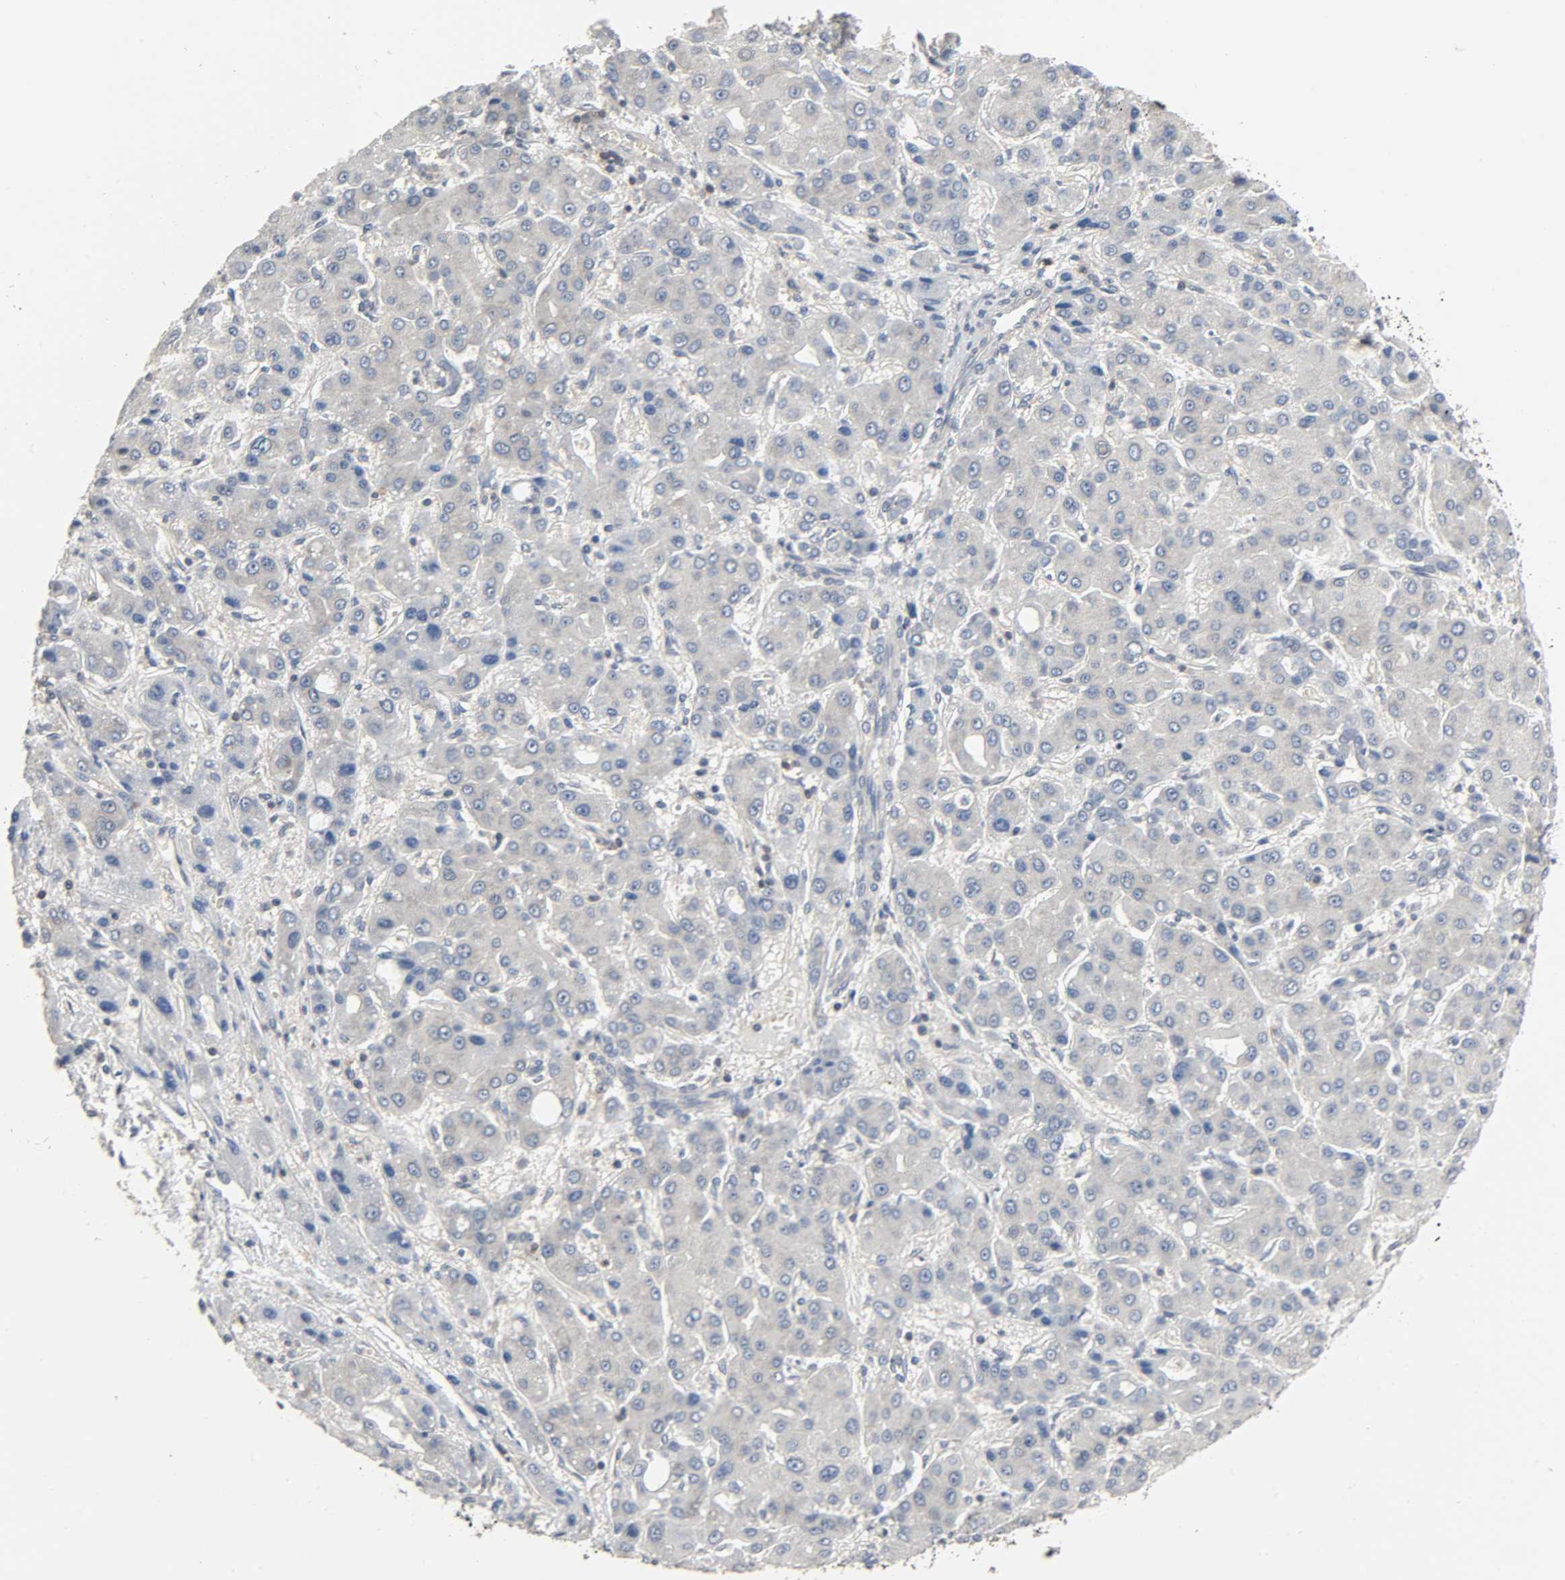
{"staining": {"intensity": "weak", "quantity": "25%-75%", "location": "cytoplasmic/membranous"}, "tissue": "liver cancer", "cell_type": "Tumor cells", "image_type": "cancer", "snomed": [{"axis": "morphology", "description": "Carcinoma, Hepatocellular, NOS"}, {"axis": "topography", "description": "Liver"}], "caption": "A brown stain shows weak cytoplasmic/membranous expression of a protein in liver hepatocellular carcinoma tumor cells. (Stains: DAB (3,3'-diaminobenzidine) in brown, nuclei in blue, Microscopy: brightfield microscopy at high magnification).", "gene": "PLEKHA2", "patient": {"sex": "male", "age": 55}}